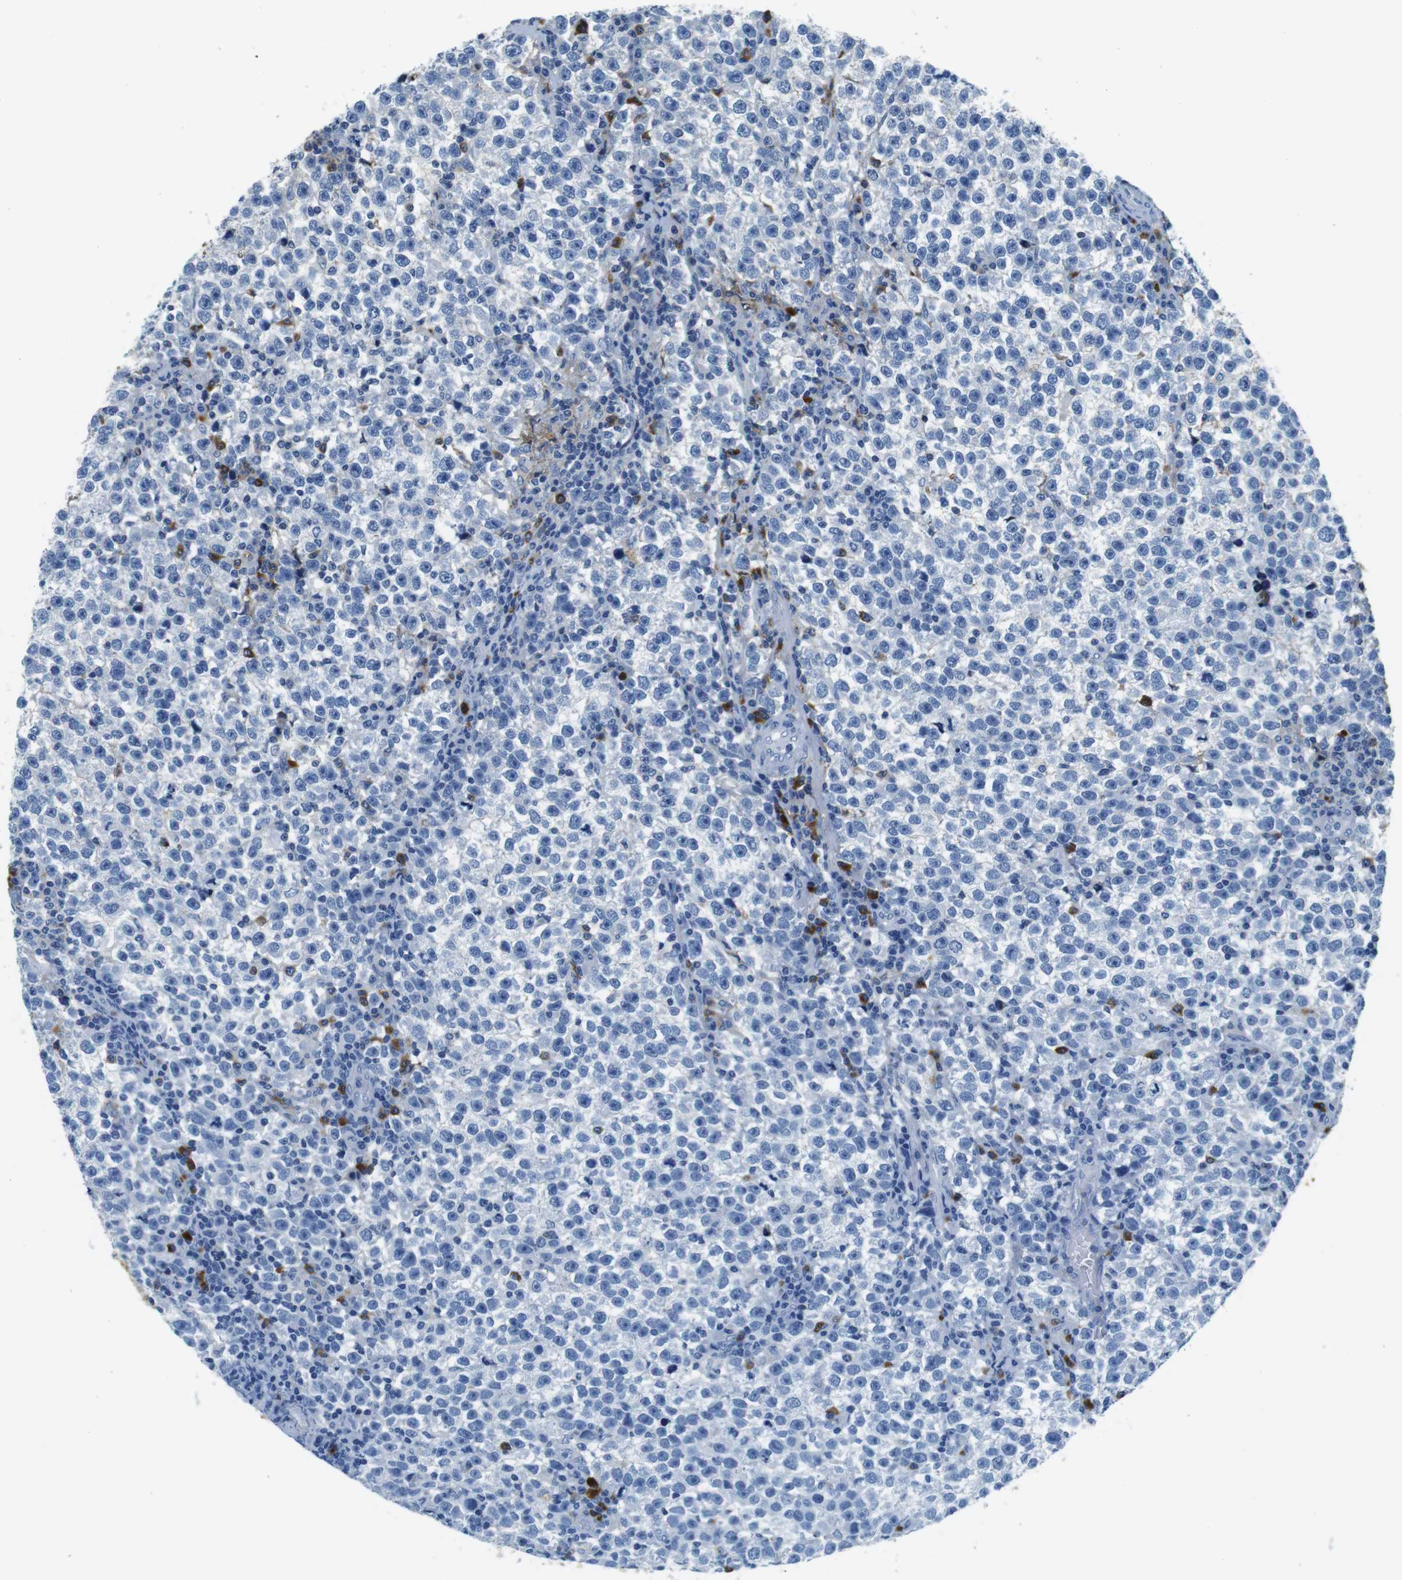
{"staining": {"intensity": "negative", "quantity": "none", "location": "none"}, "tissue": "testis cancer", "cell_type": "Tumor cells", "image_type": "cancer", "snomed": [{"axis": "morphology", "description": "Seminoma, NOS"}, {"axis": "topography", "description": "Testis"}], "caption": "DAB immunohistochemical staining of testis cancer (seminoma) reveals no significant expression in tumor cells.", "gene": "IGKC", "patient": {"sex": "male", "age": 43}}